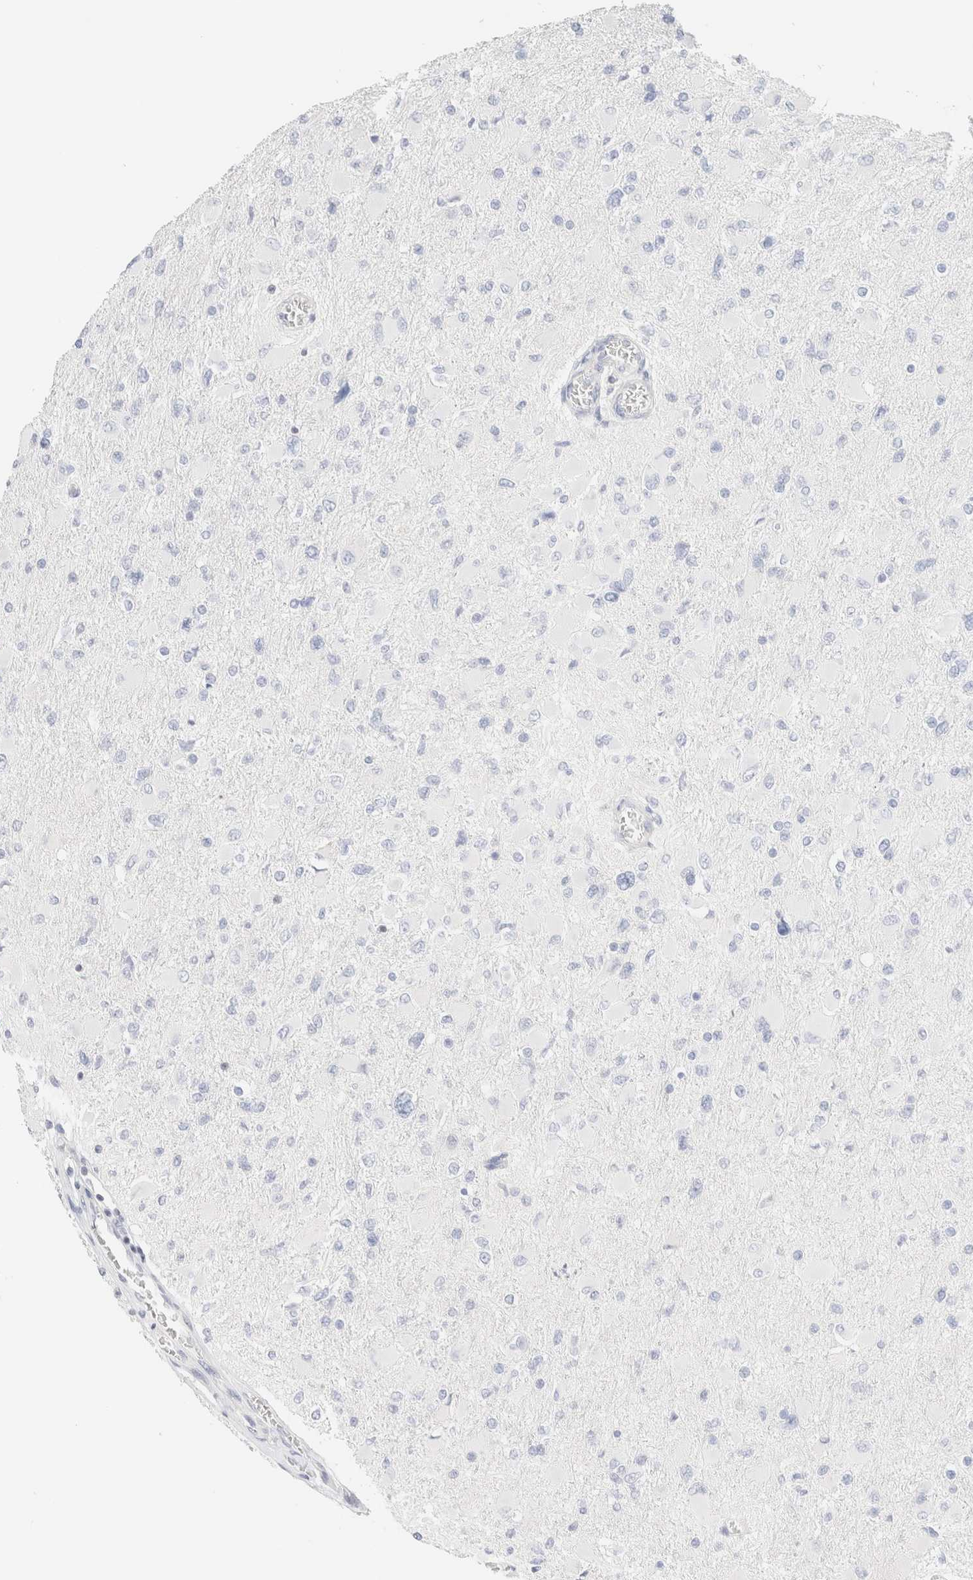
{"staining": {"intensity": "negative", "quantity": "none", "location": "none"}, "tissue": "glioma", "cell_type": "Tumor cells", "image_type": "cancer", "snomed": [{"axis": "morphology", "description": "Glioma, malignant, High grade"}, {"axis": "topography", "description": "Cerebral cortex"}], "caption": "Tumor cells show no significant protein positivity in malignant glioma (high-grade). The staining is performed using DAB (3,3'-diaminobenzidine) brown chromogen with nuclei counter-stained in using hematoxylin.", "gene": "IKZF3", "patient": {"sex": "female", "age": 36}}